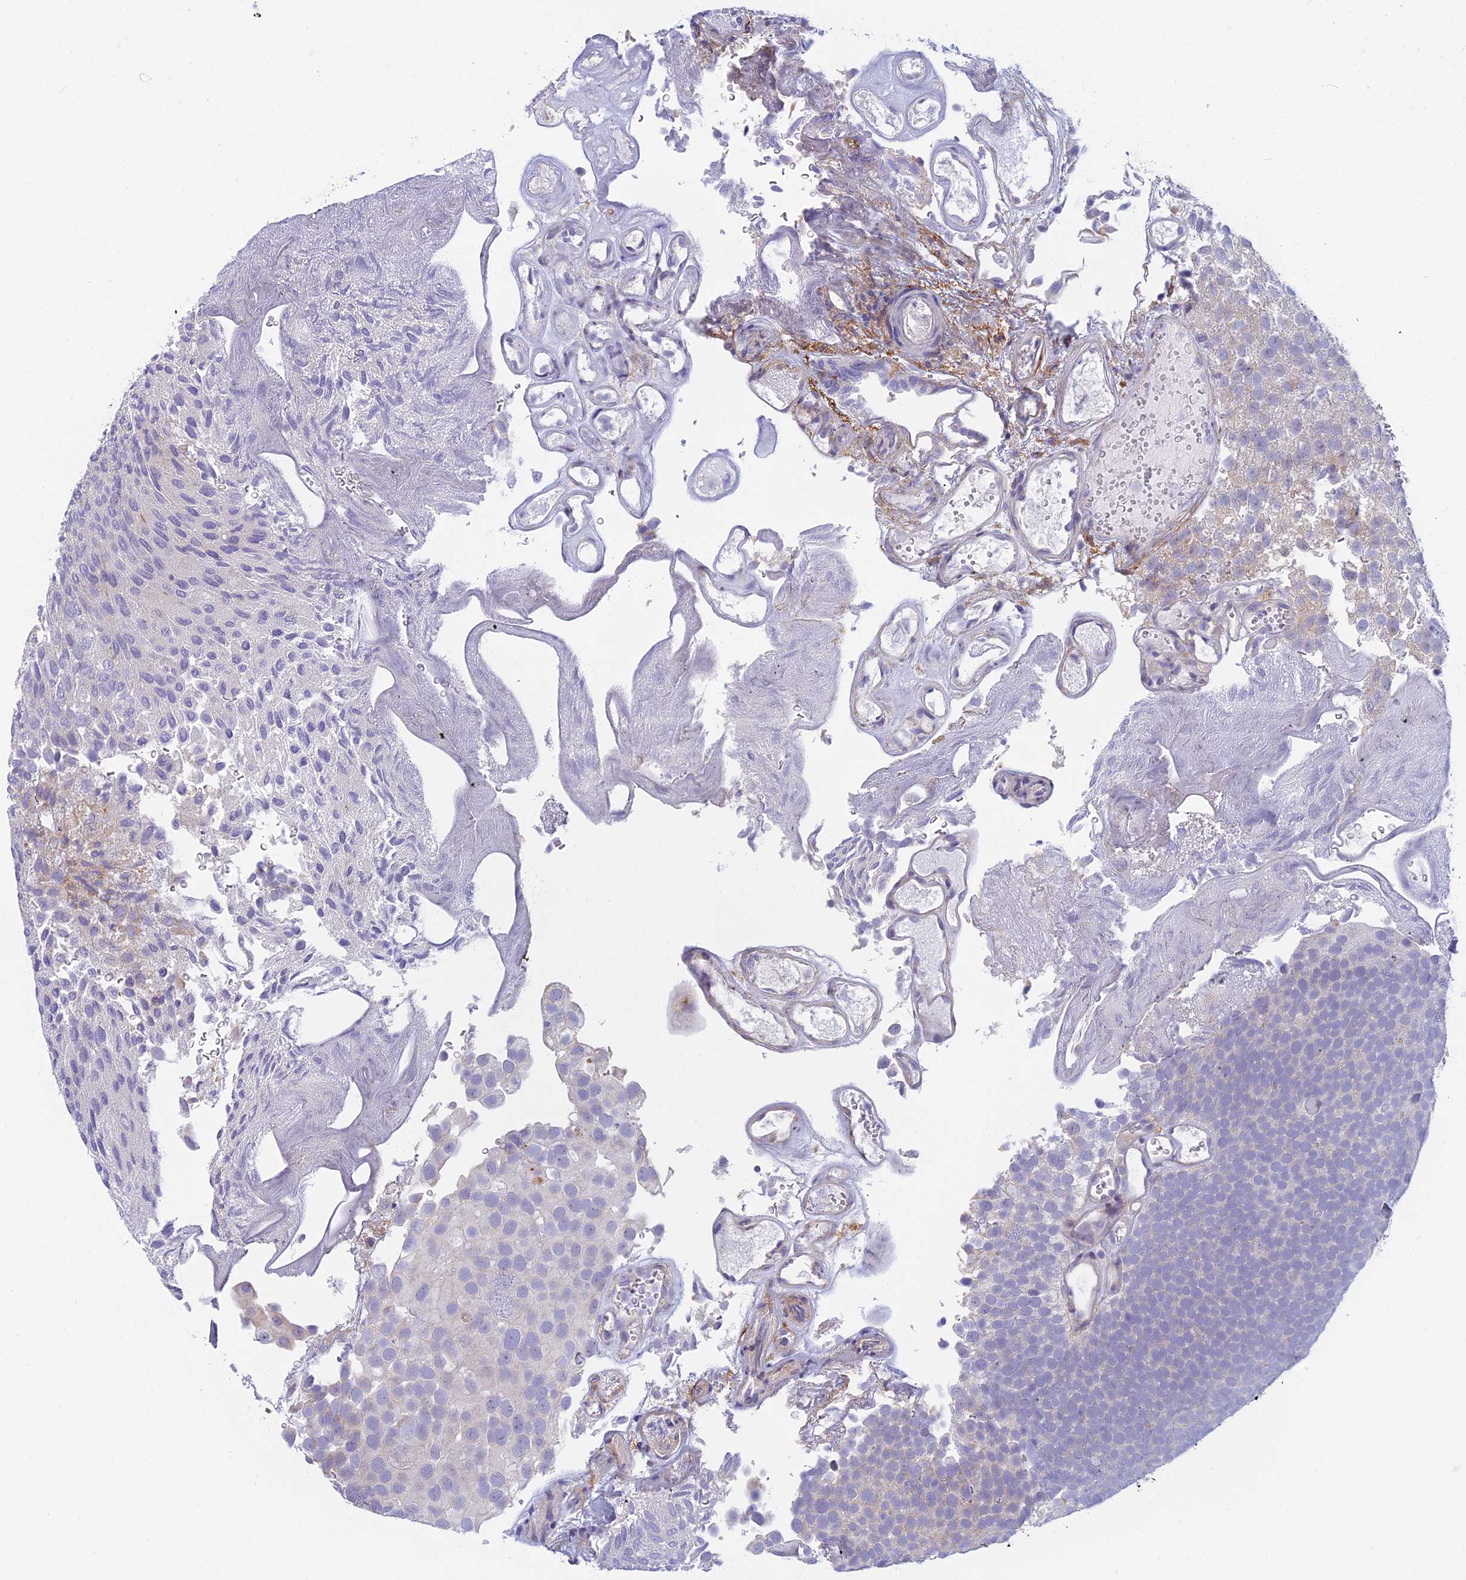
{"staining": {"intensity": "negative", "quantity": "none", "location": "none"}, "tissue": "urothelial cancer", "cell_type": "Tumor cells", "image_type": "cancer", "snomed": [{"axis": "morphology", "description": "Urothelial carcinoma, Low grade"}, {"axis": "topography", "description": "Urinary bladder"}], "caption": "Immunohistochemical staining of human urothelial cancer shows no significant positivity in tumor cells. (DAB (3,3'-diaminobenzidine) immunohistochemistry (IHC) visualized using brightfield microscopy, high magnification).", "gene": "DDX51", "patient": {"sex": "male", "age": 78}}